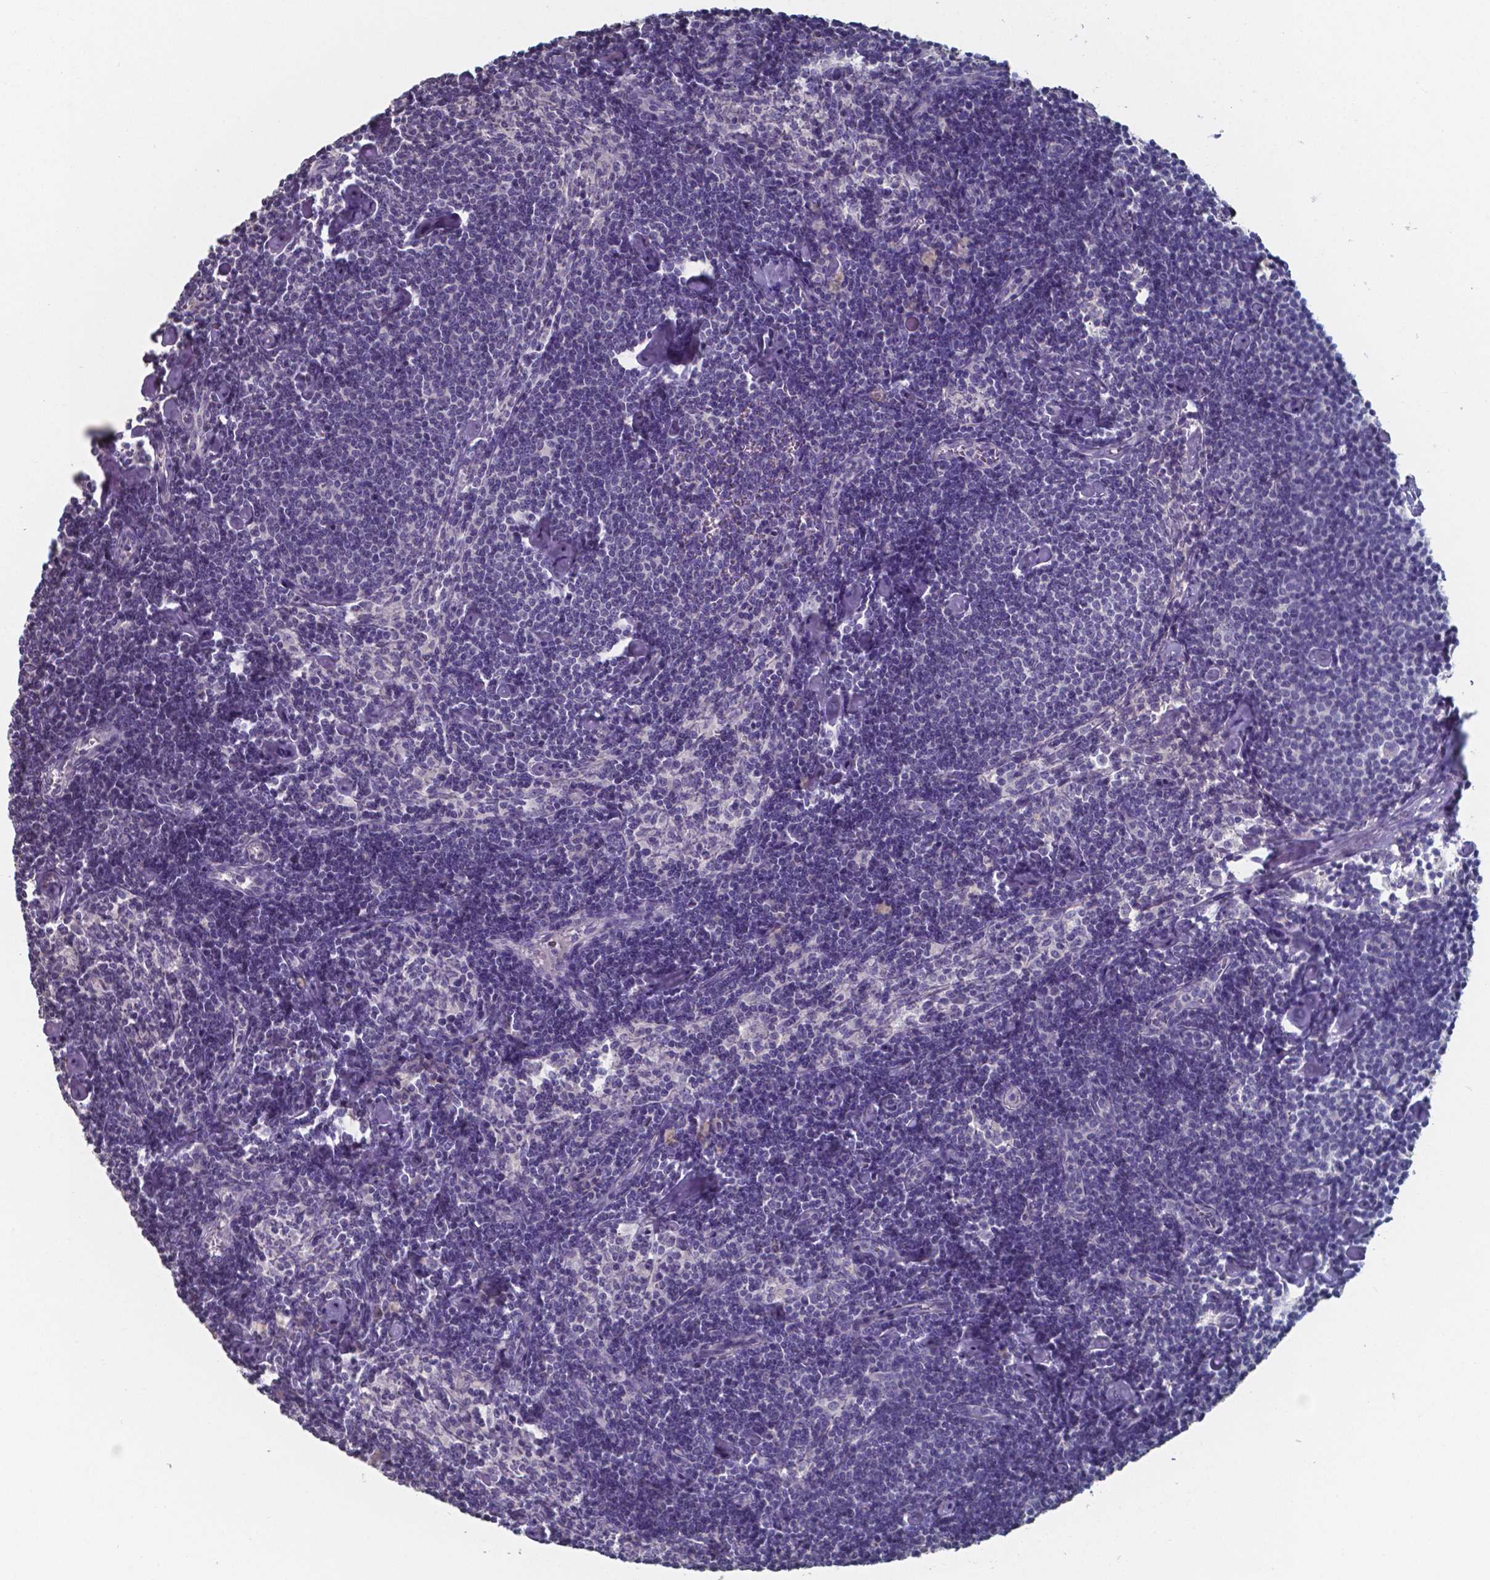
{"staining": {"intensity": "negative", "quantity": "none", "location": "none"}, "tissue": "lymph node", "cell_type": "Non-germinal center cells", "image_type": "normal", "snomed": [{"axis": "morphology", "description": "Normal tissue, NOS"}, {"axis": "topography", "description": "Lymph node"}], "caption": "This photomicrograph is of normal lymph node stained with immunohistochemistry (IHC) to label a protein in brown with the nuclei are counter-stained blue. There is no staining in non-germinal center cells.", "gene": "FOXJ1", "patient": {"sex": "female", "age": 42}}